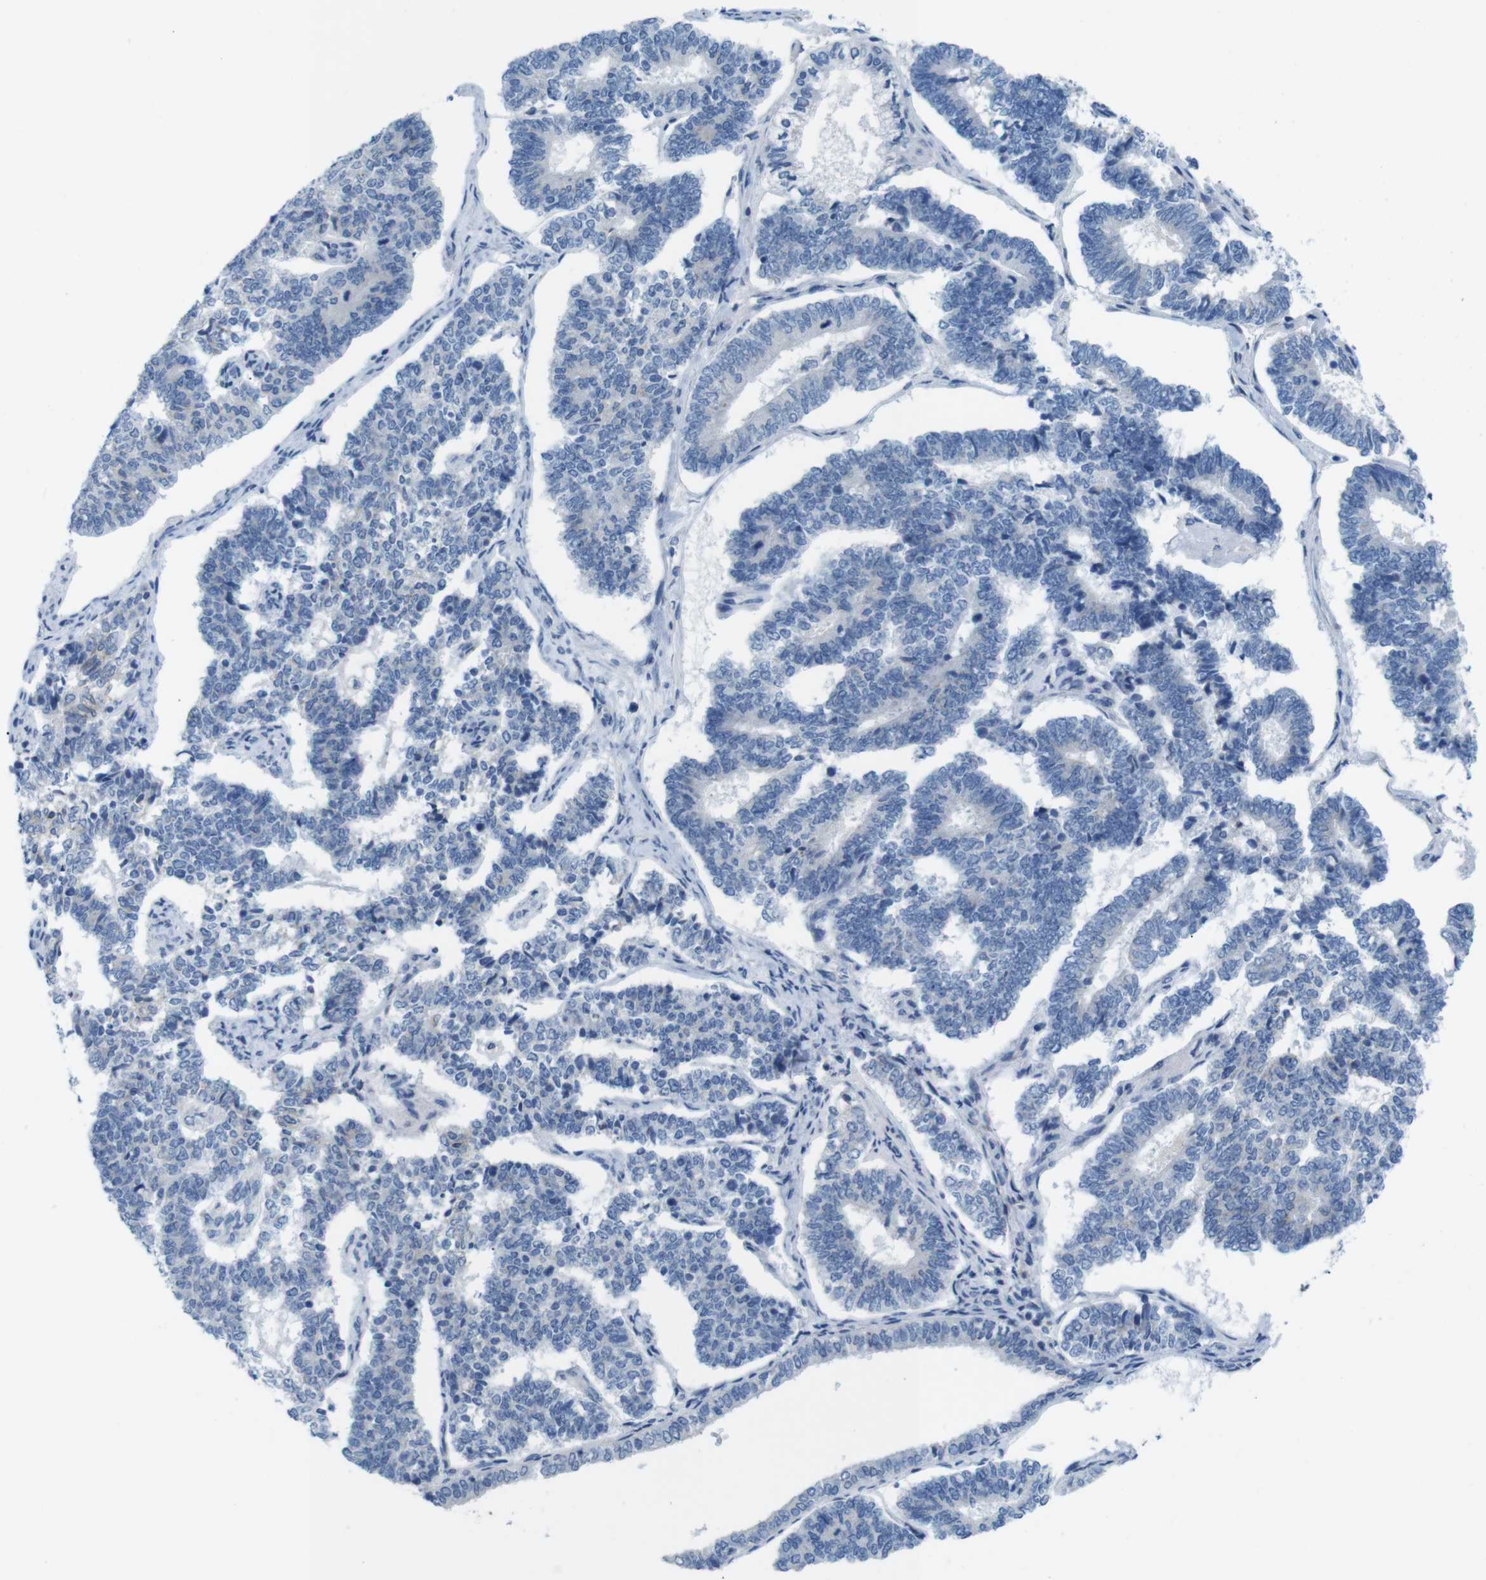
{"staining": {"intensity": "negative", "quantity": "none", "location": "none"}, "tissue": "endometrial cancer", "cell_type": "Tumor cells", "image_type": "cancer", "snomed": [{"axis": "morphology", "description": "Adenocarcinoma, NOS"}, {"axis": "topography", "description": "Endometrium"}], "caption": "A high-resolution image shows immunohistochemistry staining of endometrial cancer, which exhibits no significant staining in tumor cells.", "gene": "GOLGA2", "patient": {"sex": "female", "age": 70}}